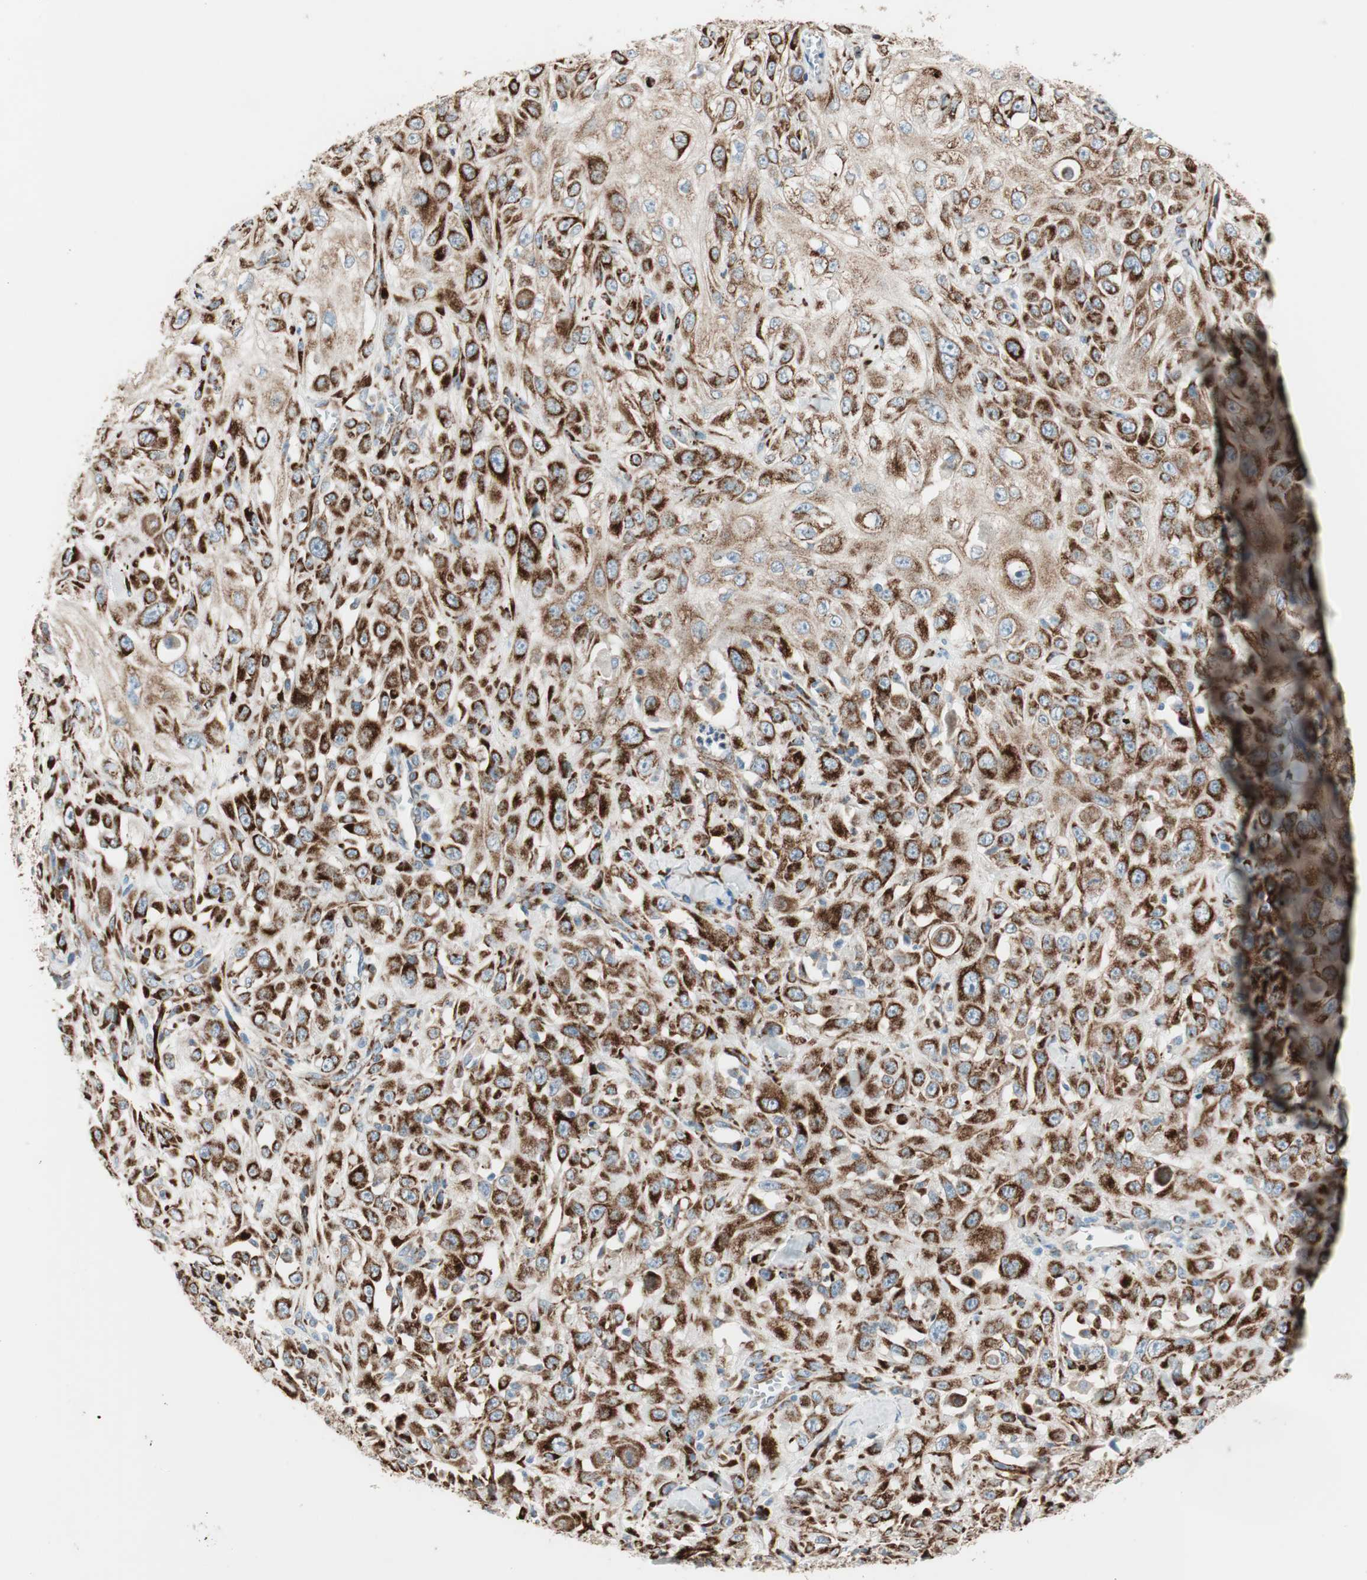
{"staining": {"intensity": "strong", "quantity": ">75%", "location": "cytoplasmic/membranous"}, "tissue": "skin cancer", "cell_type": "Tumor cells", "image_type": "cancer", "snomed": [{"axis": "morphology", "description": "Squamous cell carcinoma, NOS"}, {"axis": "morphology", "description": "Squamous cell carcinoma, metastatic, NOS"}, {"axis": "topography", "description": "Skin"}, {"axis": "topography", "description": "Lymph node"}], "caption": "The immunohistochemical stain highlights strong cytoplasmic/membranous expression in tumor cells of metastatic squamous cell carcinoma (skin) tissue. The protein of interest is shown in brown color, while the nuclei are stained blue.", "gene": "P4HTM", "patient": {"sex": "male", "age": 75}}